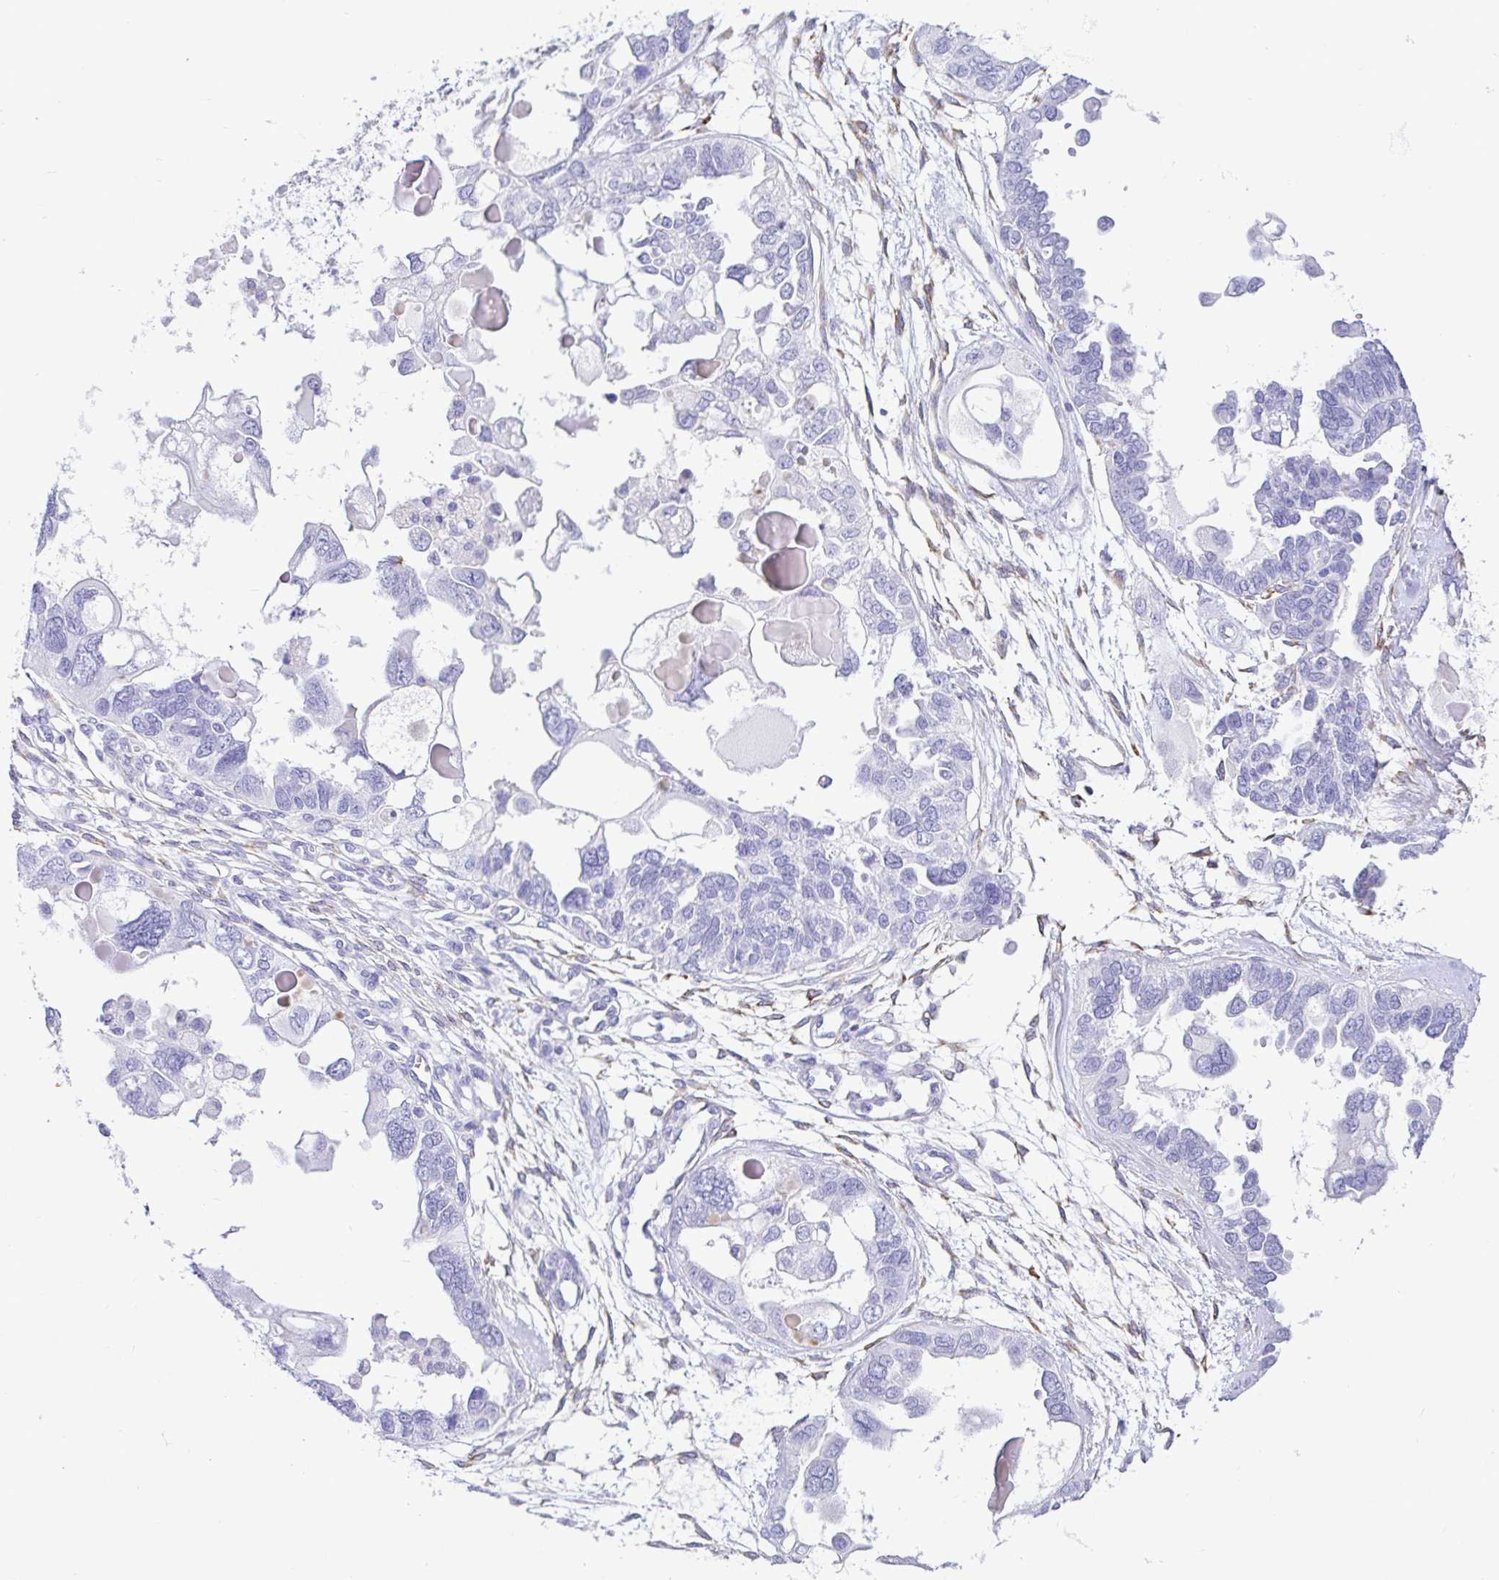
{"staining": {"intensity": "negative", "quantity": "none", "location": "none"}, "tissue": "ovarian cancer", "cell_type": "Tumor cells", "image_type": "cancer", "snomed": [{"axis": "morphology", "description": "Cystadenocarcinoma, serous, NOS"}, {"axis": "topography", "description": "Ovary"}], "caption": "There is no significant staining in tumor cells of ovarian cancer (serous cystadenocarcinoma). (DAB (3,3'-diaminobenzidine) immunohistochemistry (IHC), high magnification).", "gene": "CCDC62", "patient": {"sex": "female", "age": 51}}